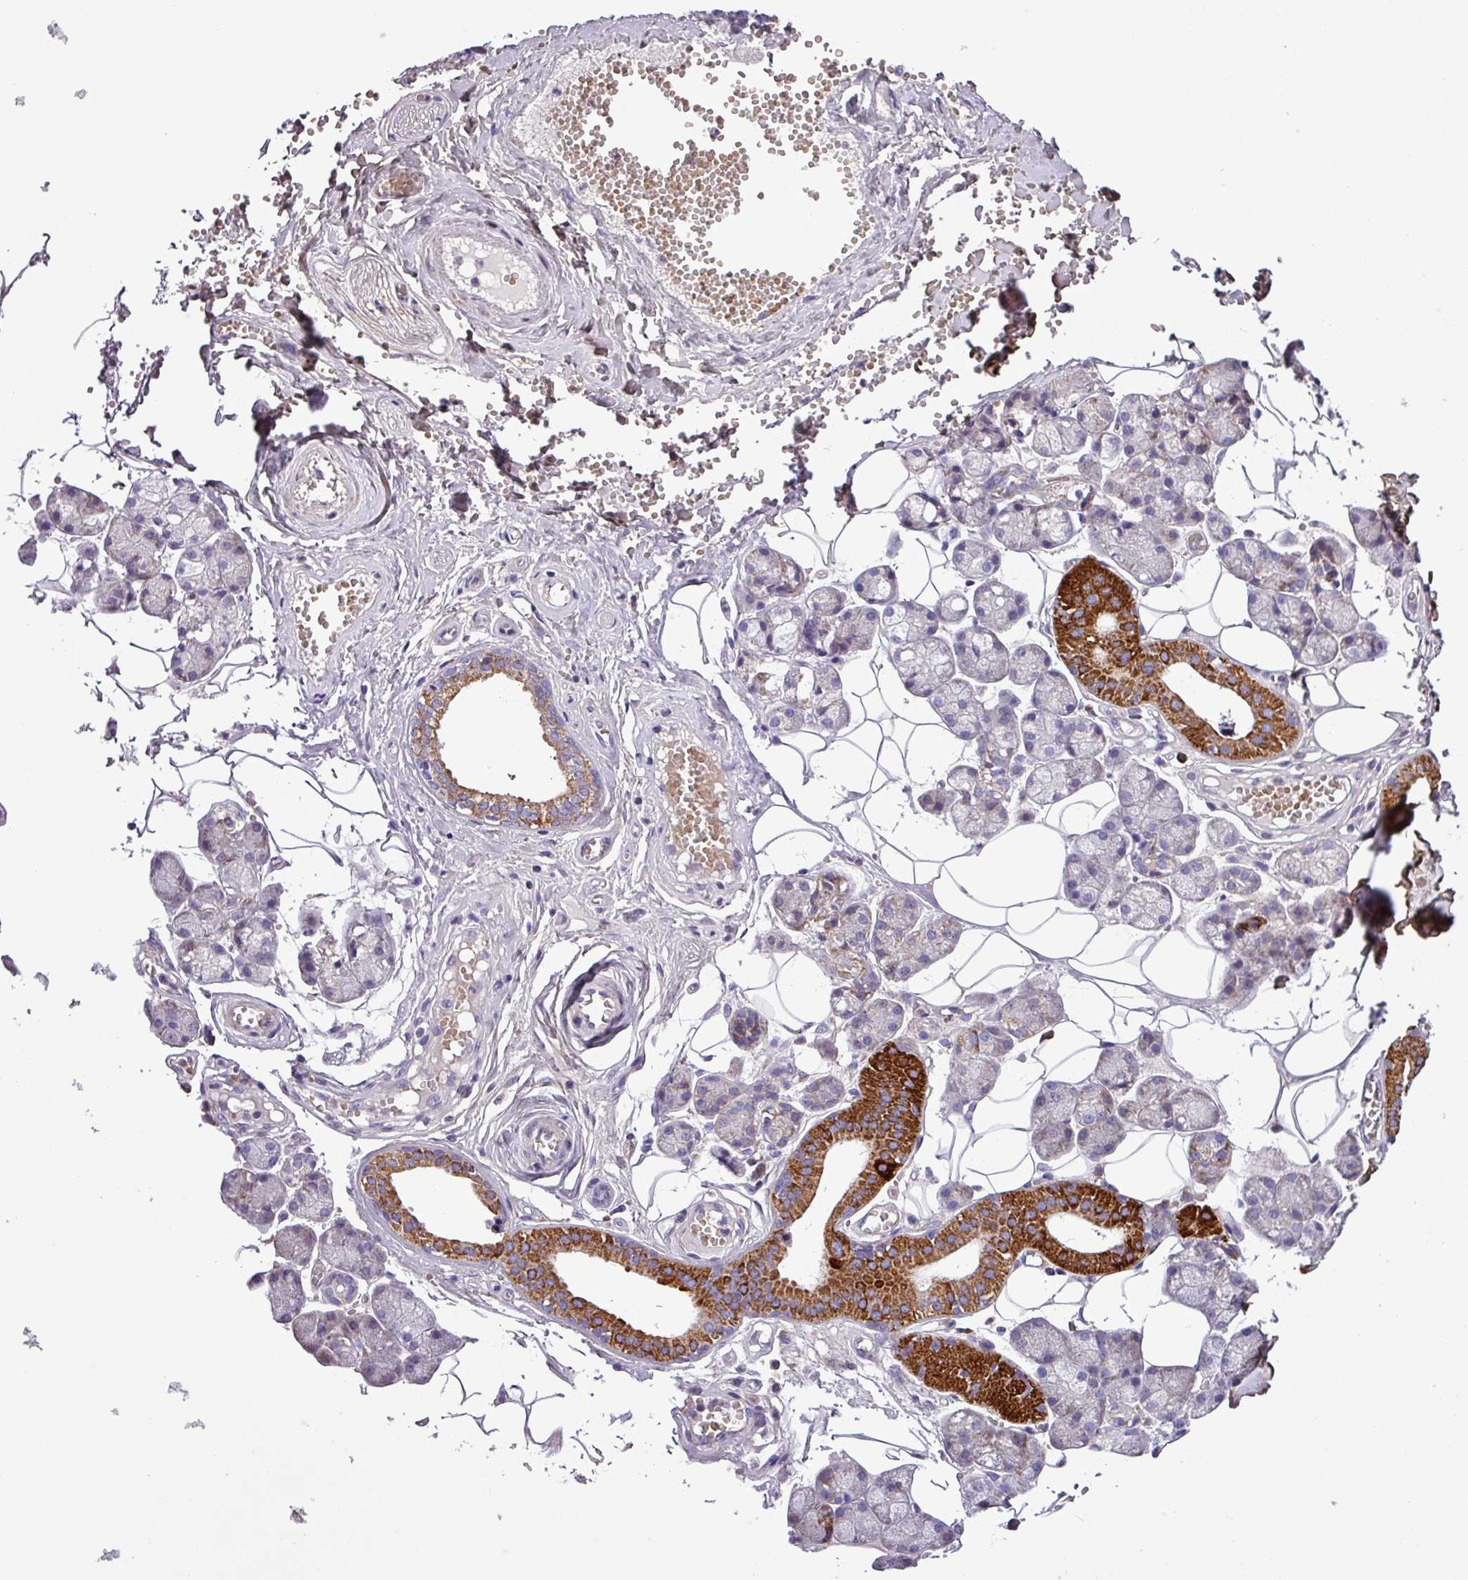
{"staining": {"intensity": "strong", "quantity": "<25%", "location": "cytoplasmic/membranous"}, "tissue": "salivary gland", "cell_type": "Glandular cells", "image_type": "normal", "snomed": [{"axis": "morphology", "description": "Normal tissue, NOS"}, {"axis": "topography", "description": "Salivary gland"}], "caption": "Protein expression analysis of normal human salivary gland reveals strong cytoplasmic/membranous expression in about <25% of glandular cells. (DAB (3,3'-diaminobenzidine) IHC with brightfield microscopy, high magnification).", "gene": "FAM183A", "patient": {"sex": "male", "age": 62}}